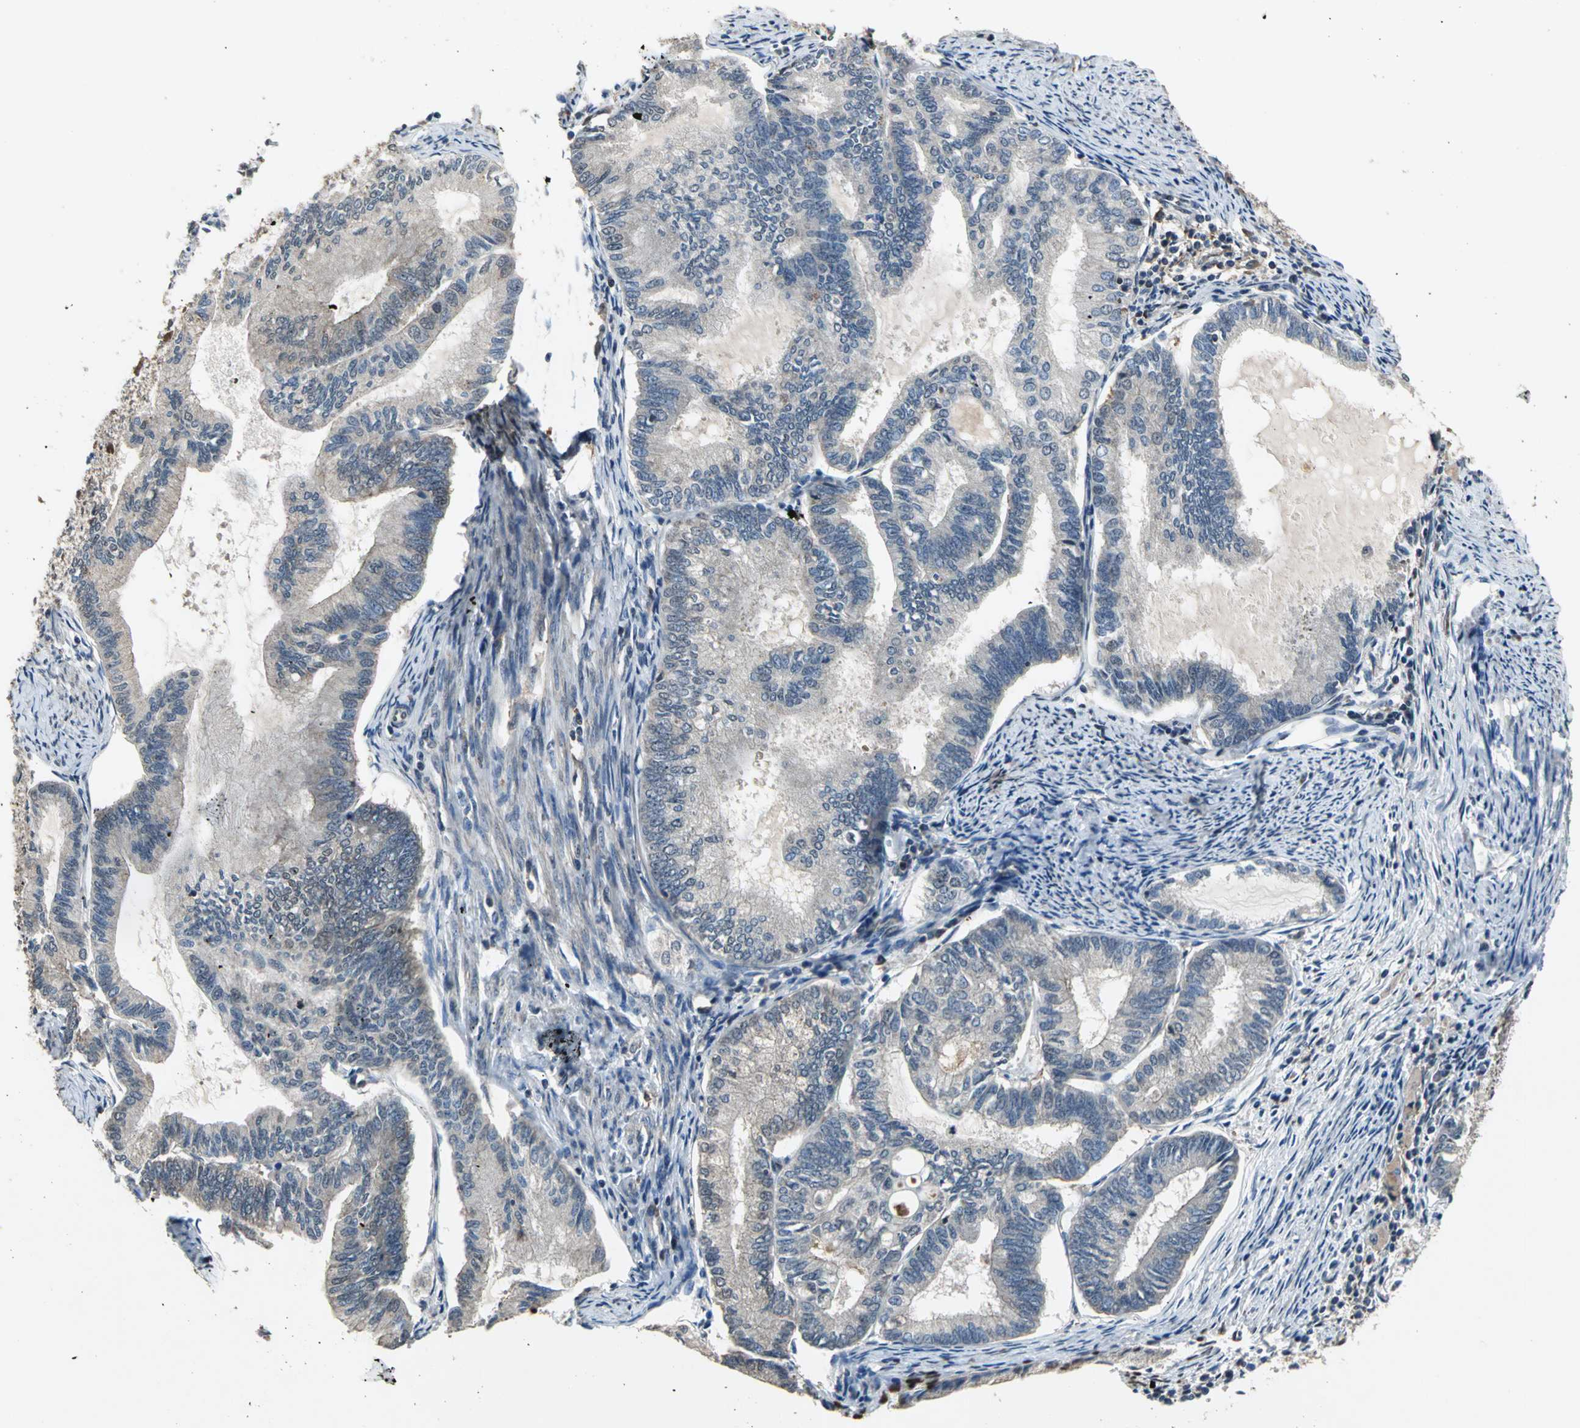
{"staining": {"intensity": "weak", "quantity": "<25%", "location": "cytoplasmic/membranous"}, "tissue": "endometrial cancer", "cell_type": "Tumor cells", "image_type": "cancer", "snomed": [{"axis": "morphology", "description": "Adenocarcinoma, NOS"}, {"axis": "topography", "description": "Endometrium"}], "caption": "This is a histopathology image of immunohistochemistry staining of endometrial adenocarcinoma, which shows no expression in tumor cells.", "gene": "EIF2B2", "patient": {"sex": "female", "age": 86}}